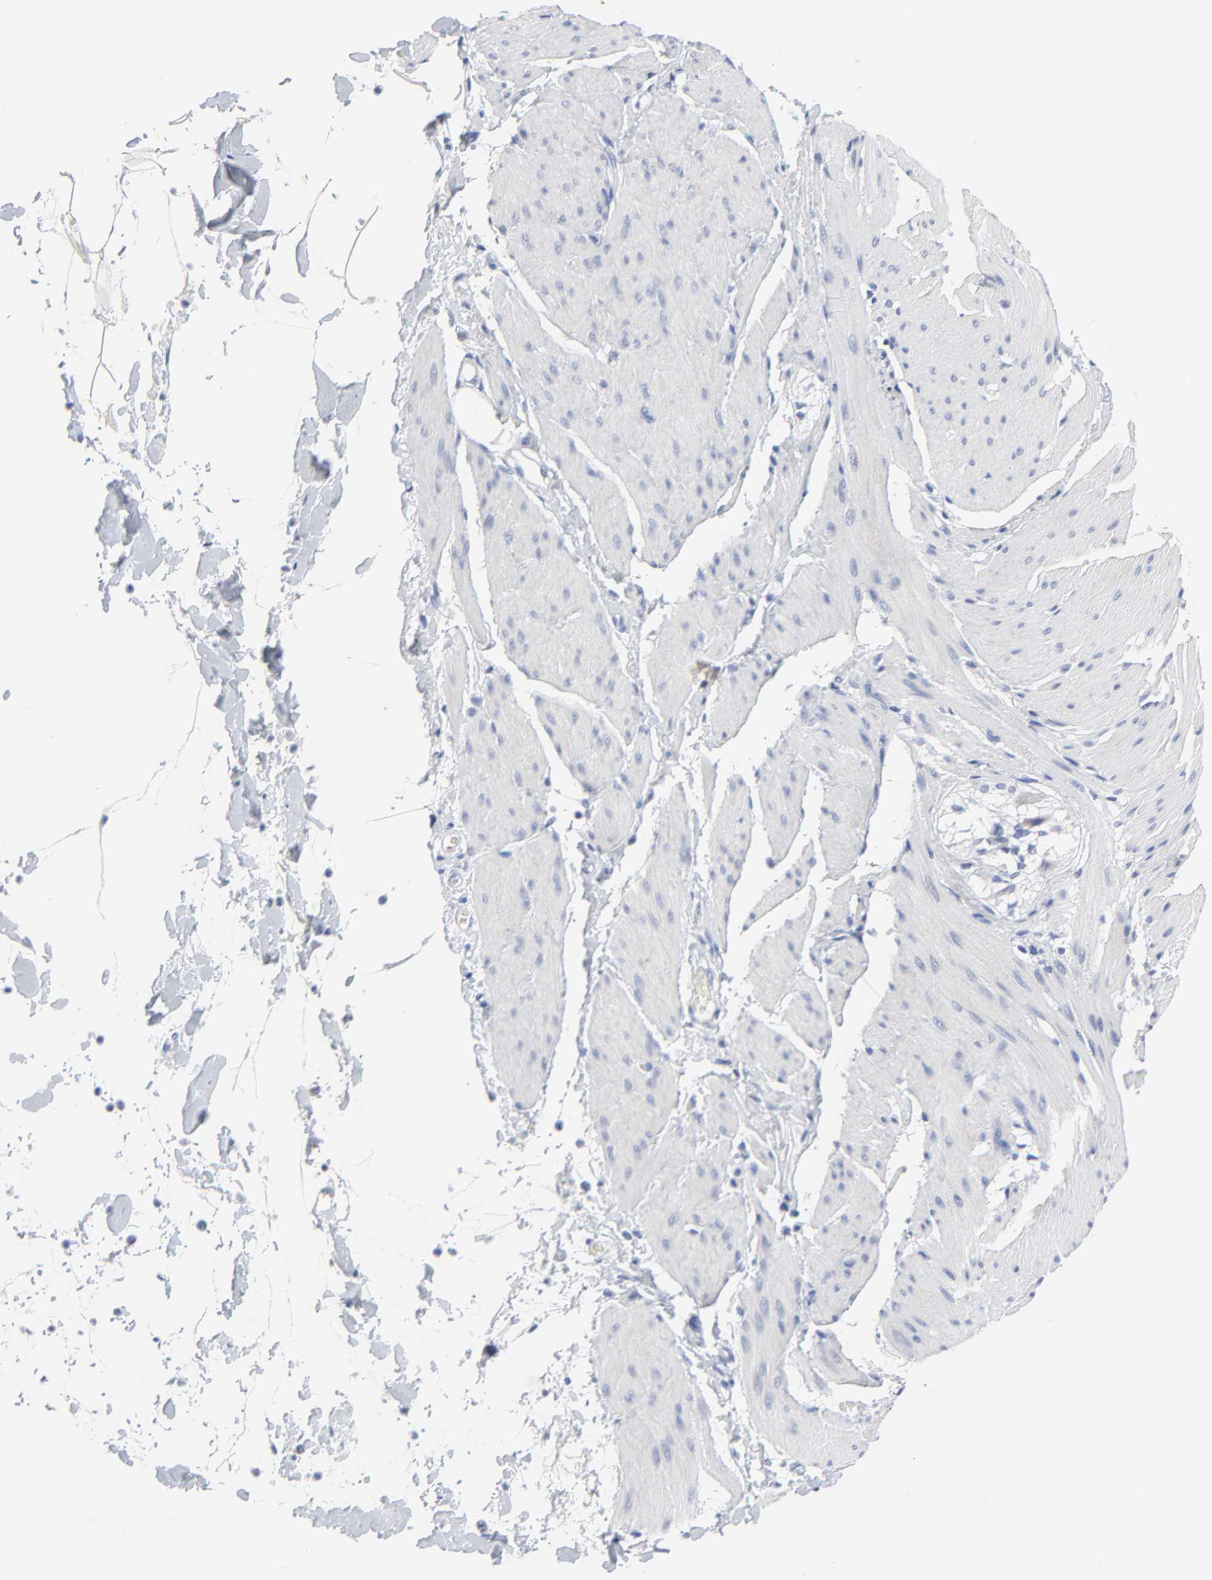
{"staining": {"intensity": "negative", "quantity": "none", "location": "none"}, "tissue": "smooth muscle", "cell_type": "Smooth muscle cells", "image_type": "normal", "snomed": [{"axis": "morphology", "description": "Normal tissue, NOS"}, {"axis": "topography", "description": "Smooth muscle"}, {"axis": "topography", "description": "Colon"}], "caption": "High power microscopy micrograph of an immunohistochemistry image of unremarkable smooth muscle, revealing no significant expression in smooth muscle cells. (DAB immunohistochemistry (IHC) visualized using brightfield microscopy, high magnification).", "gene": "CDK1", "patient": {"sex": "male", "age": 67}}